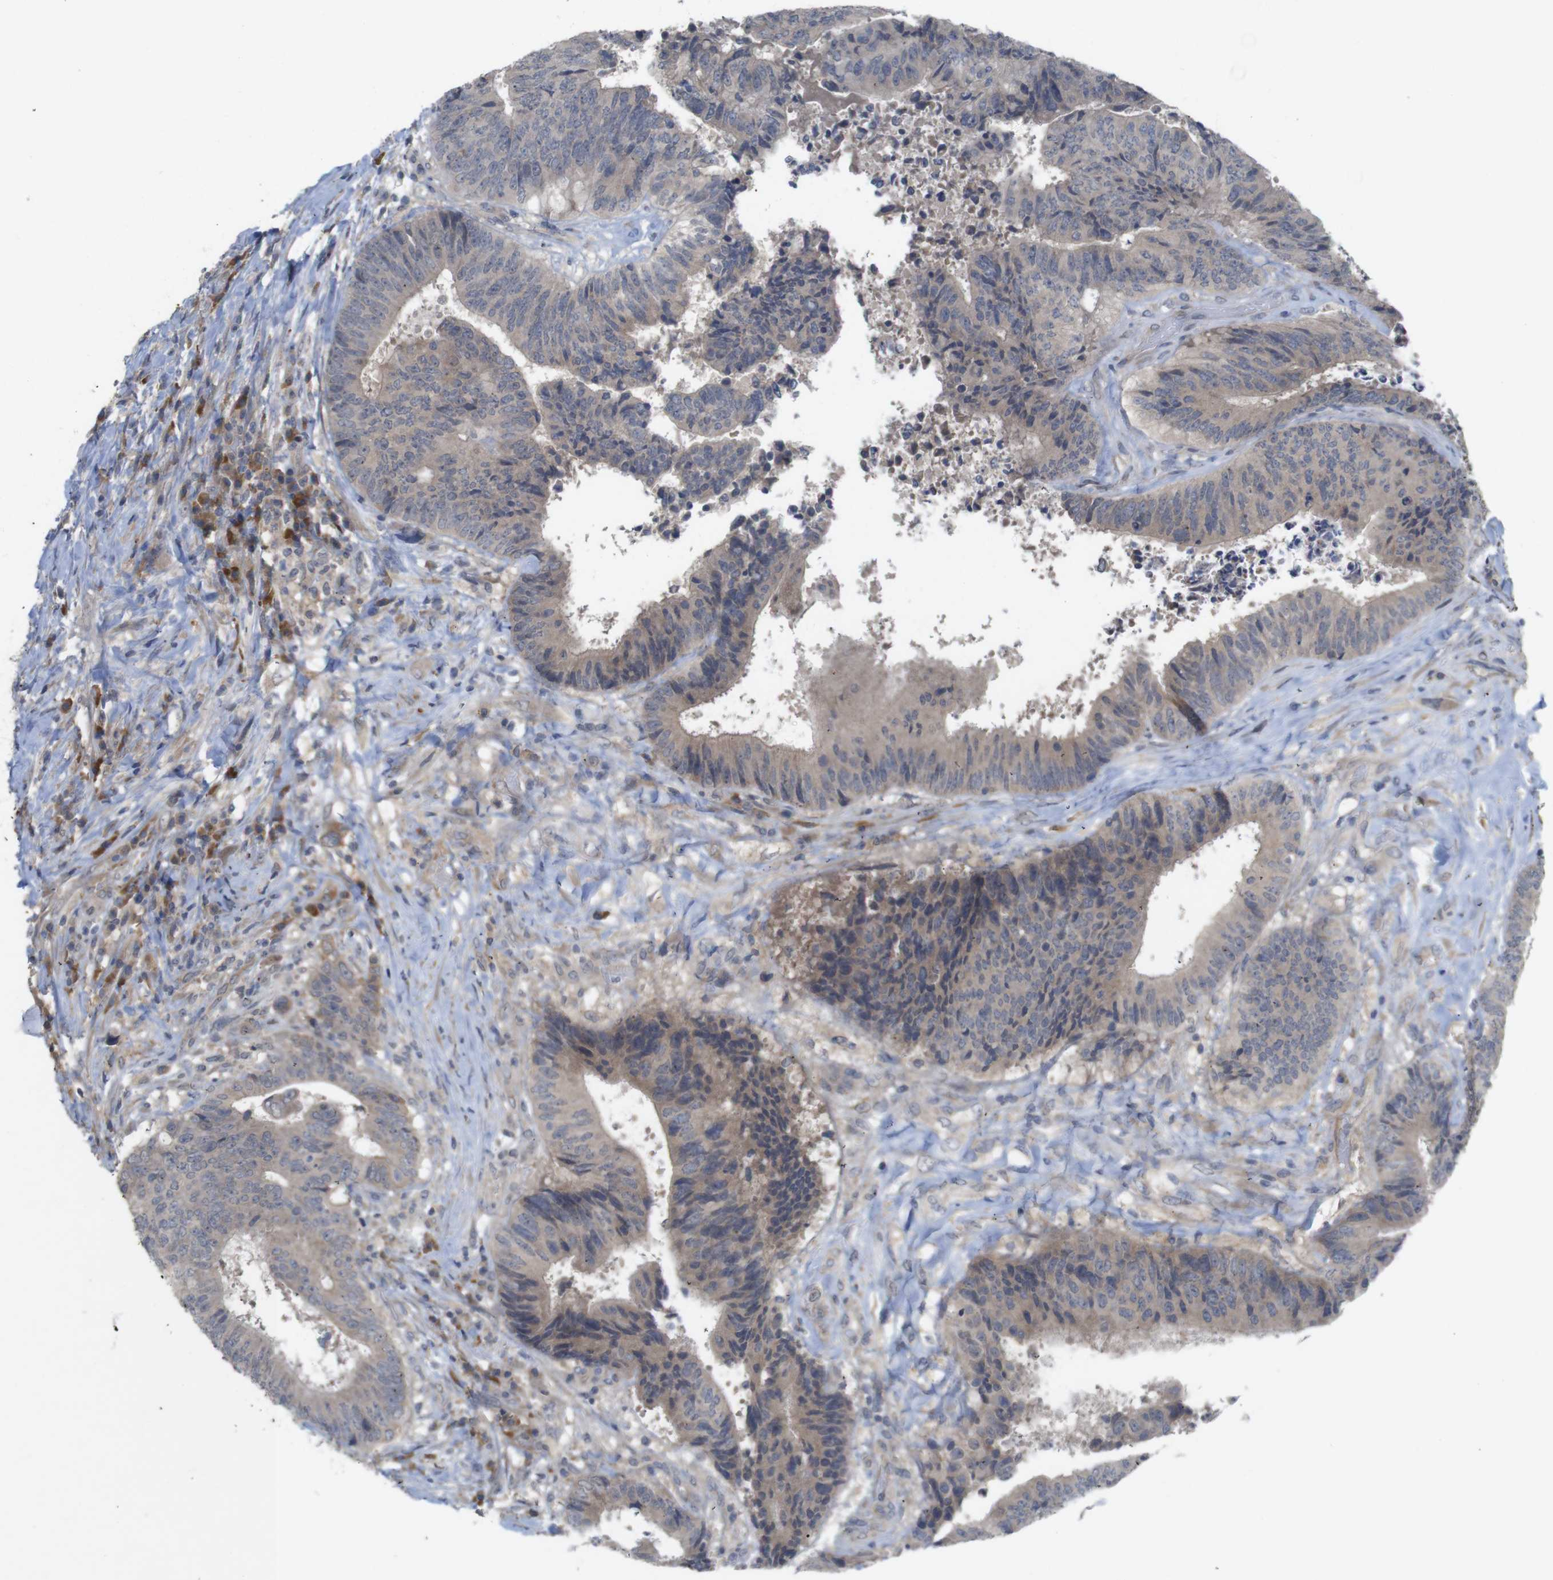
{"staining": {"intensity": "moderate", "quantity": "25%-75%", "location": "cytoplasmic/membranous"}, "tissue": "colorectal cancer", "cell_type": "Tumor cells", "image_type": "cancer", "snomed": [{"axis": "morphology", "description": "Adenocarcinoma, NOS"}, {"axis": "topography", "description": "Rectum"}], "caption": "Adenocarcinoma (colorectal) stained with DAB immunohistochemistry exhibits medium levels of moderate cytoplasmic/membranous positivity in approximately 25%-75% of tumor cells.", "gene": "BCAR3", "patient": {"sex": "male", "age": 72}}